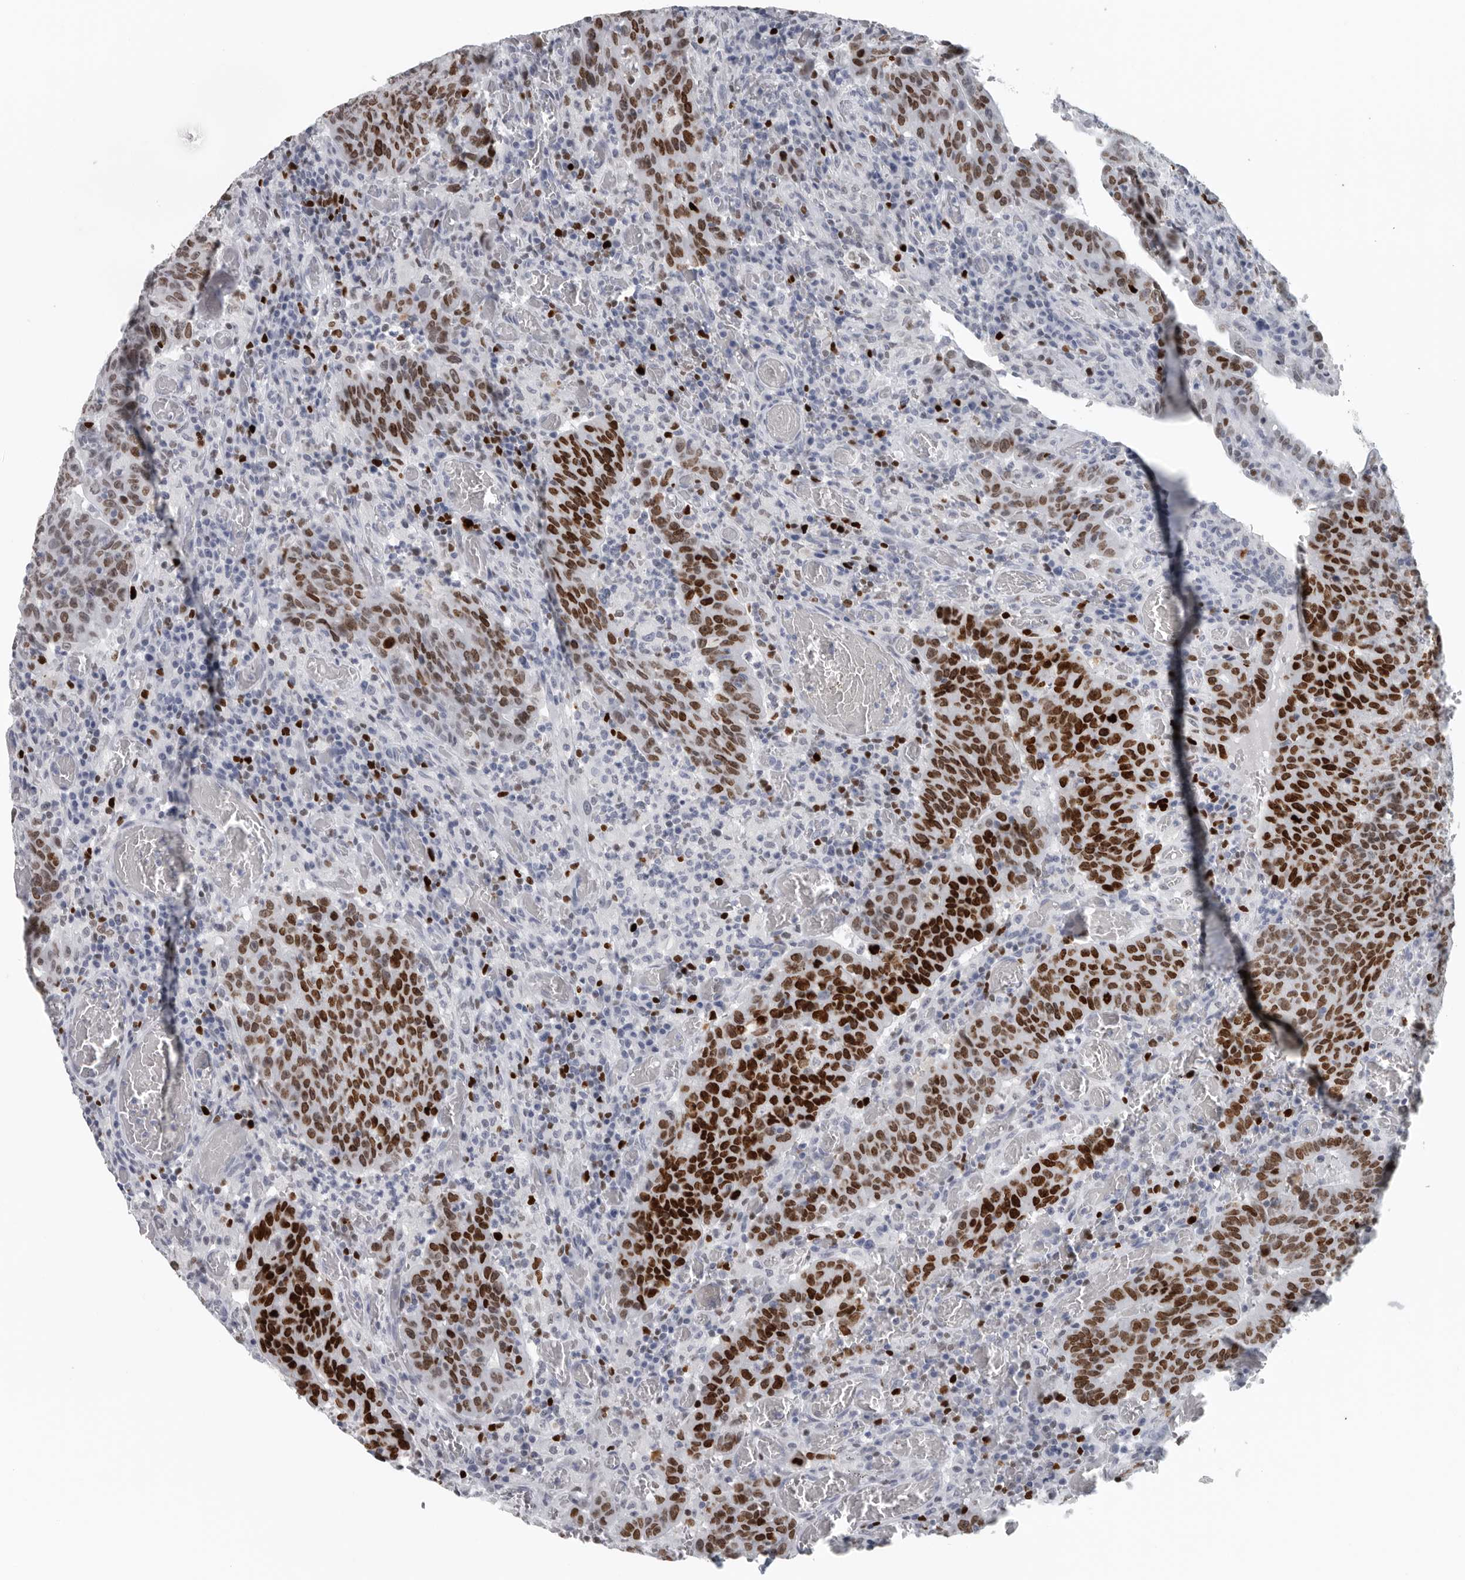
{"staining": {"intensity": "strong", "quantity": ">75%", "location": "nuclear"}, "tissue": "colorectal cancer", "cell_type": "Tumor cells", "image_type": "cancer", "snomed": [{"axis": "morphology", "description": "Adenocarcinoma, NOS"}, {"axis": "topography", "description": "Colon"}], "caption": "Protein positivity by IHC reveals strong nuclear staining in about >75% of tumor cells in colorectal cancer. The staining was performed using DAB (3,3'-diaminobenzidine) to visualize the protein expression in brown, while the nuclei were stained in blue with hematoxylin (Magnification: 20x).", "gene": "SATB2", "patient": {"sex": "female", "age": 75}}